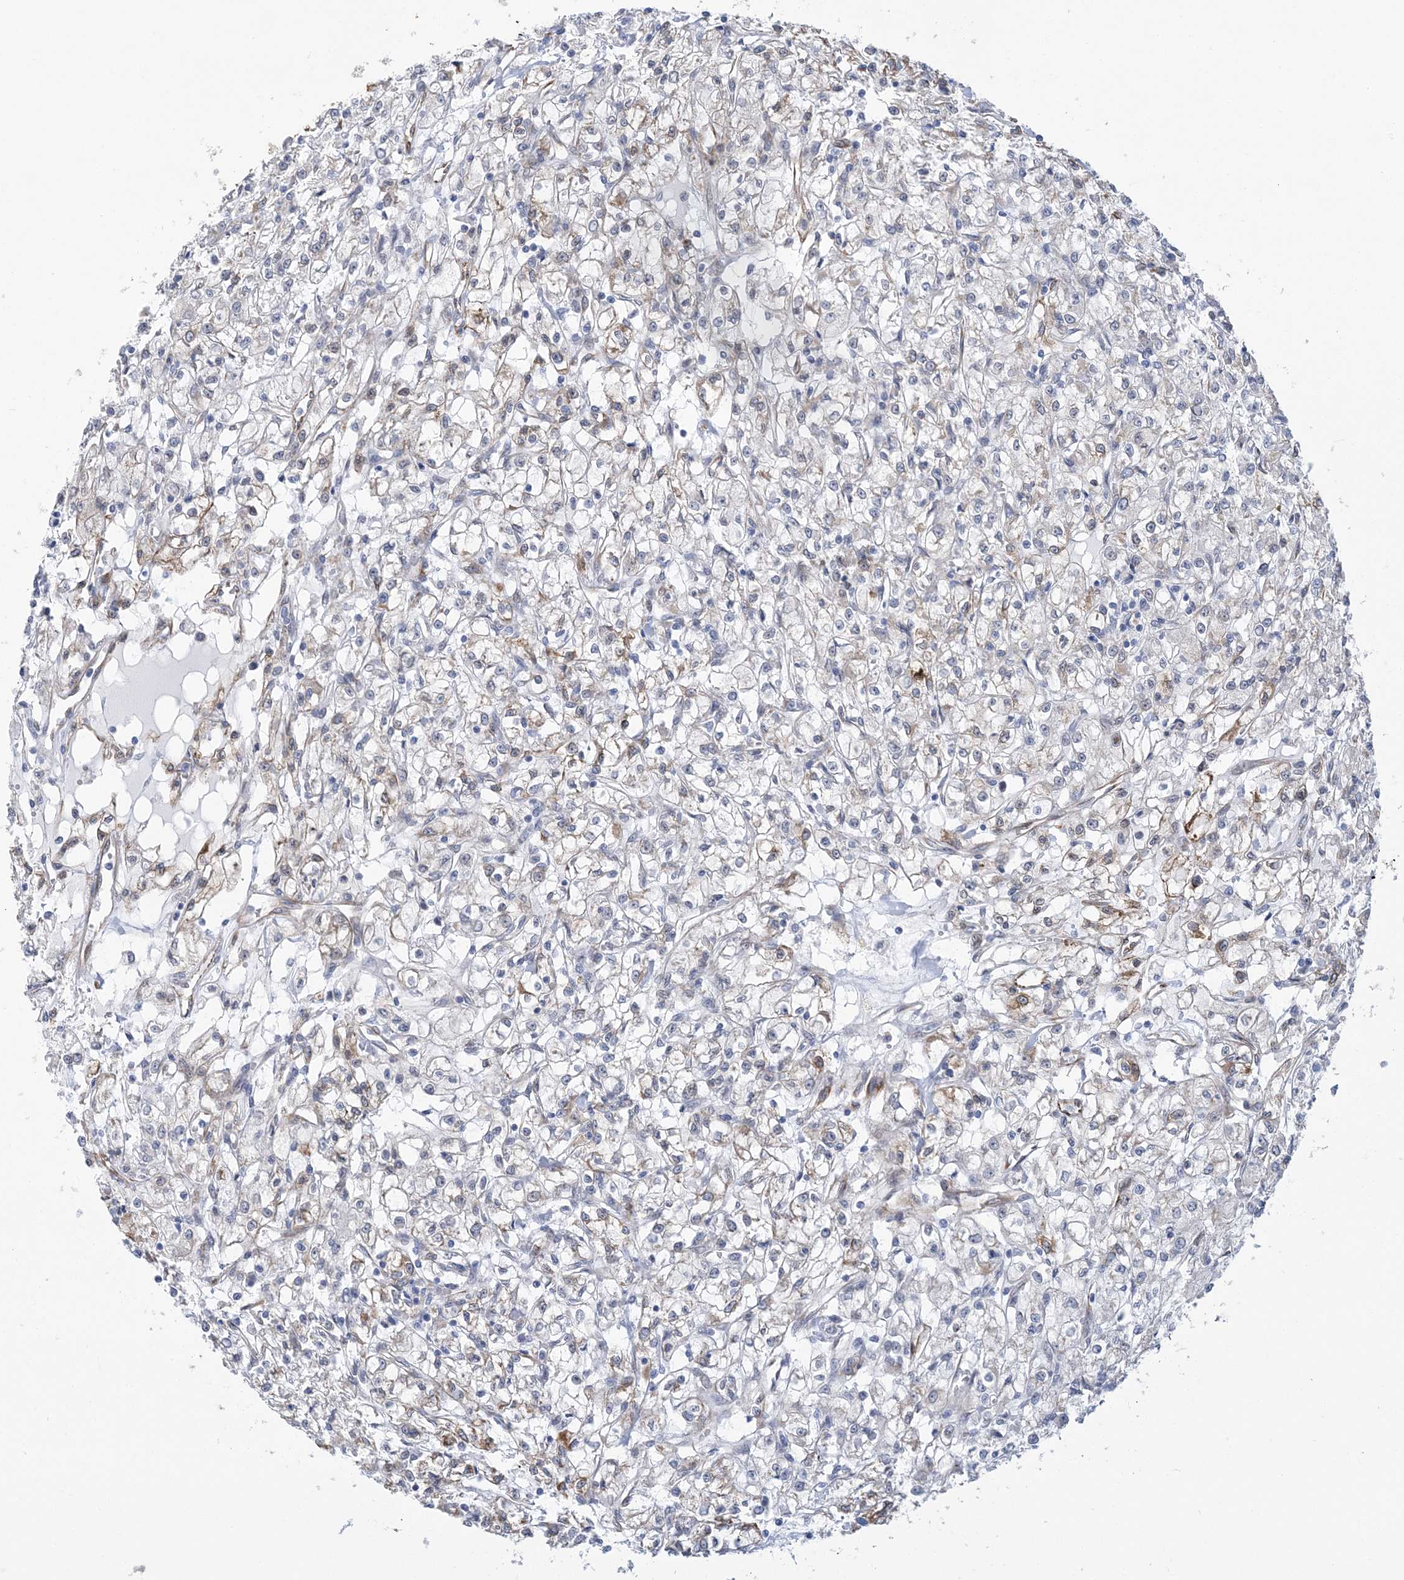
{"staining": {"intensity": "weak", "quantity": "<25%", "location": "cytoplasmic/membranous"}, "tissue": "renal cancer", "cell_type": "Tumor cells", "image_type": "cancer", "snomed": [{"axis": "morphology", "description": "Adenocarcinoma, NOS"}, {"axis": "topography", "description": "Kidney"}], "caption": "Photomicrograph shows no significant protein positivity in tumor cells of adenocarcinoma (renal).", "gene": "PLEKHG4B", "patient": {"sex": "female", "age": 59}}